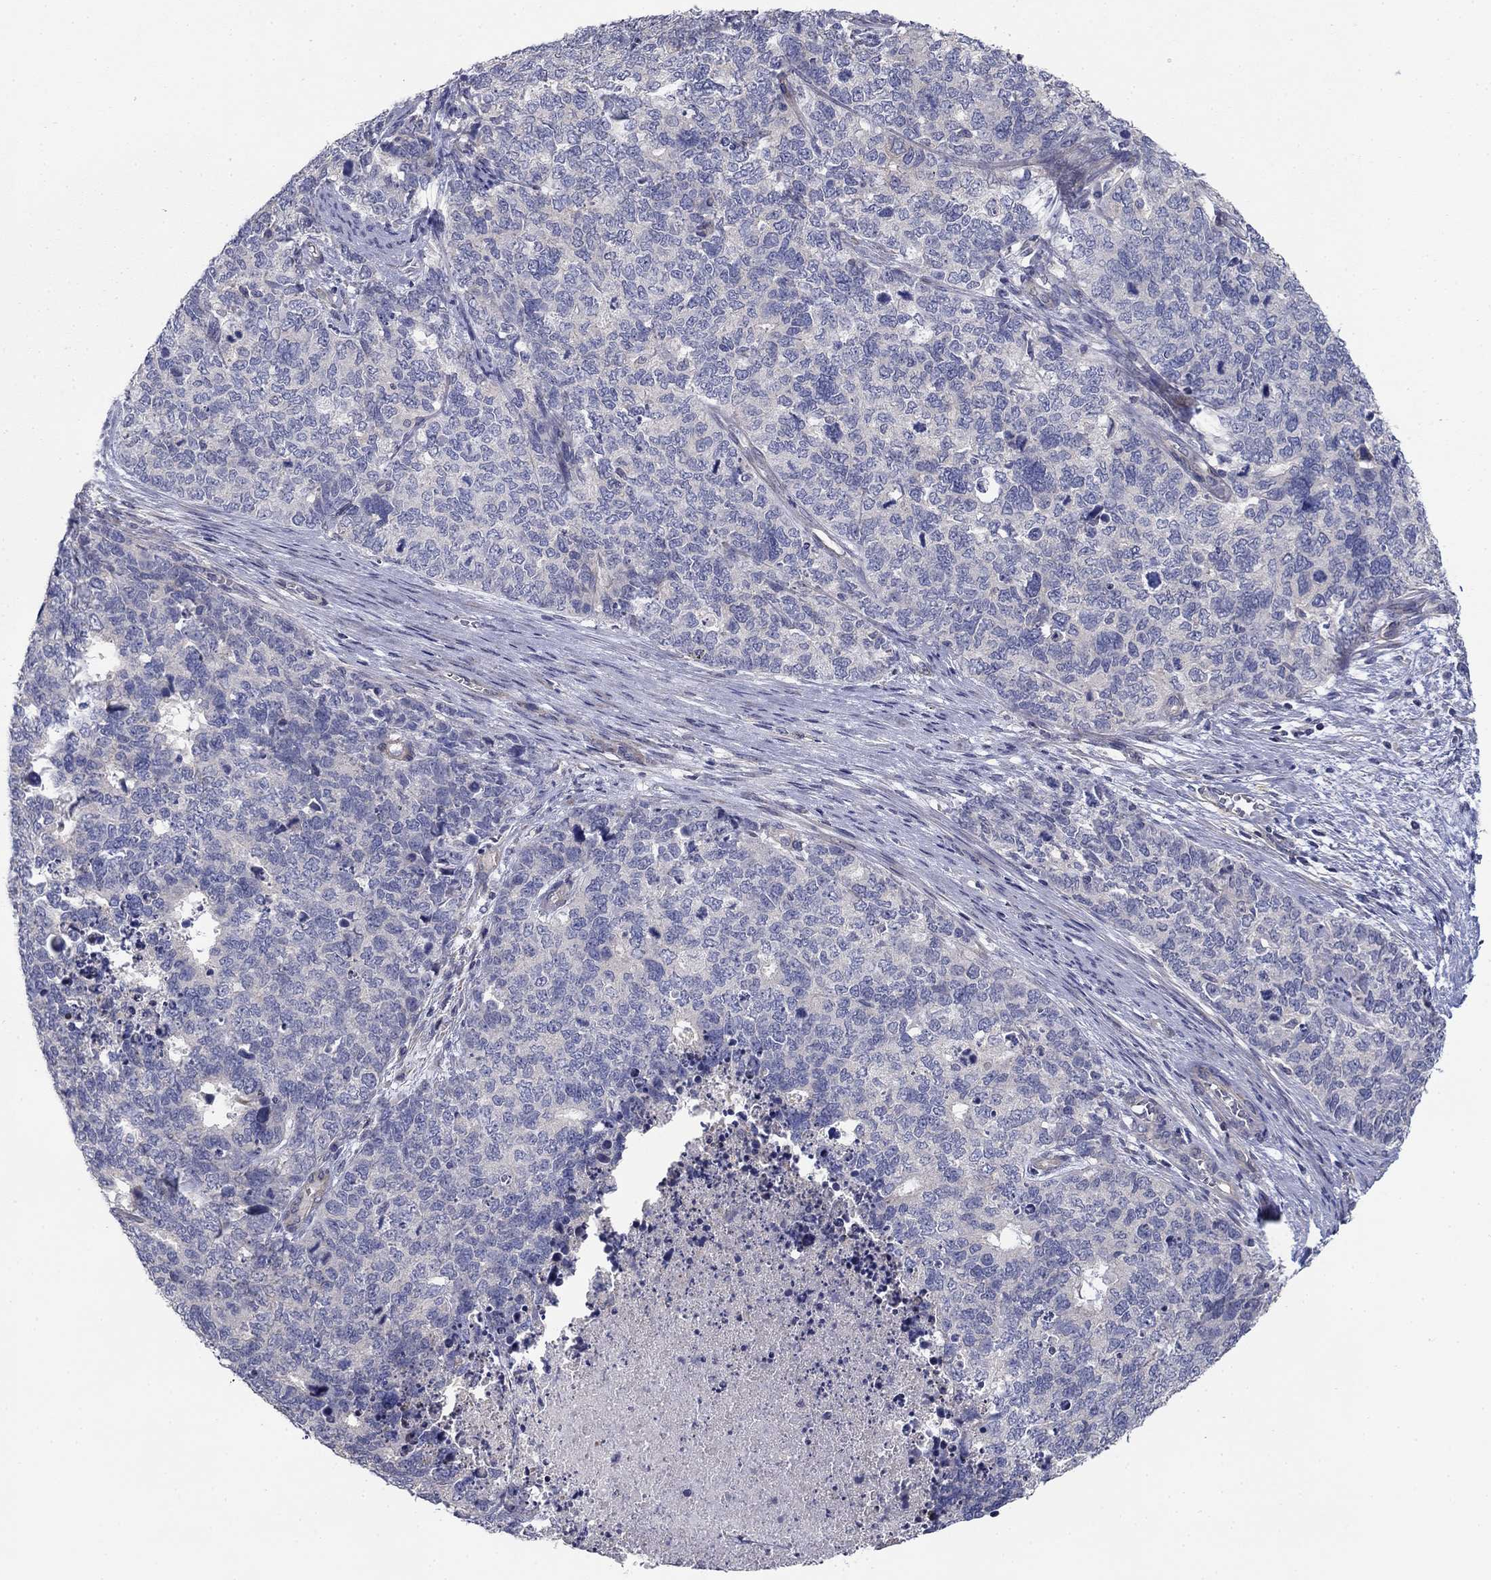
{"staining": {"intensity": "negative", "quantity": "none", "location": "none"}, "tissue": "cervical cancer", "cell_type": "Tumor cells", "image_type": "cancer", "snomed": [{"axis": "morphology", "description": "Squamous cell carcinoma, NOS"}, {"axis": "topography", "description": "Cervix"}], "caption": "There is no significant staining in tumor cells of squamous cell carcinoma (cervical). Nuclei are stained in blue.", "gene": "GRK7", "patient": {"sex": "female", "age": 63}}